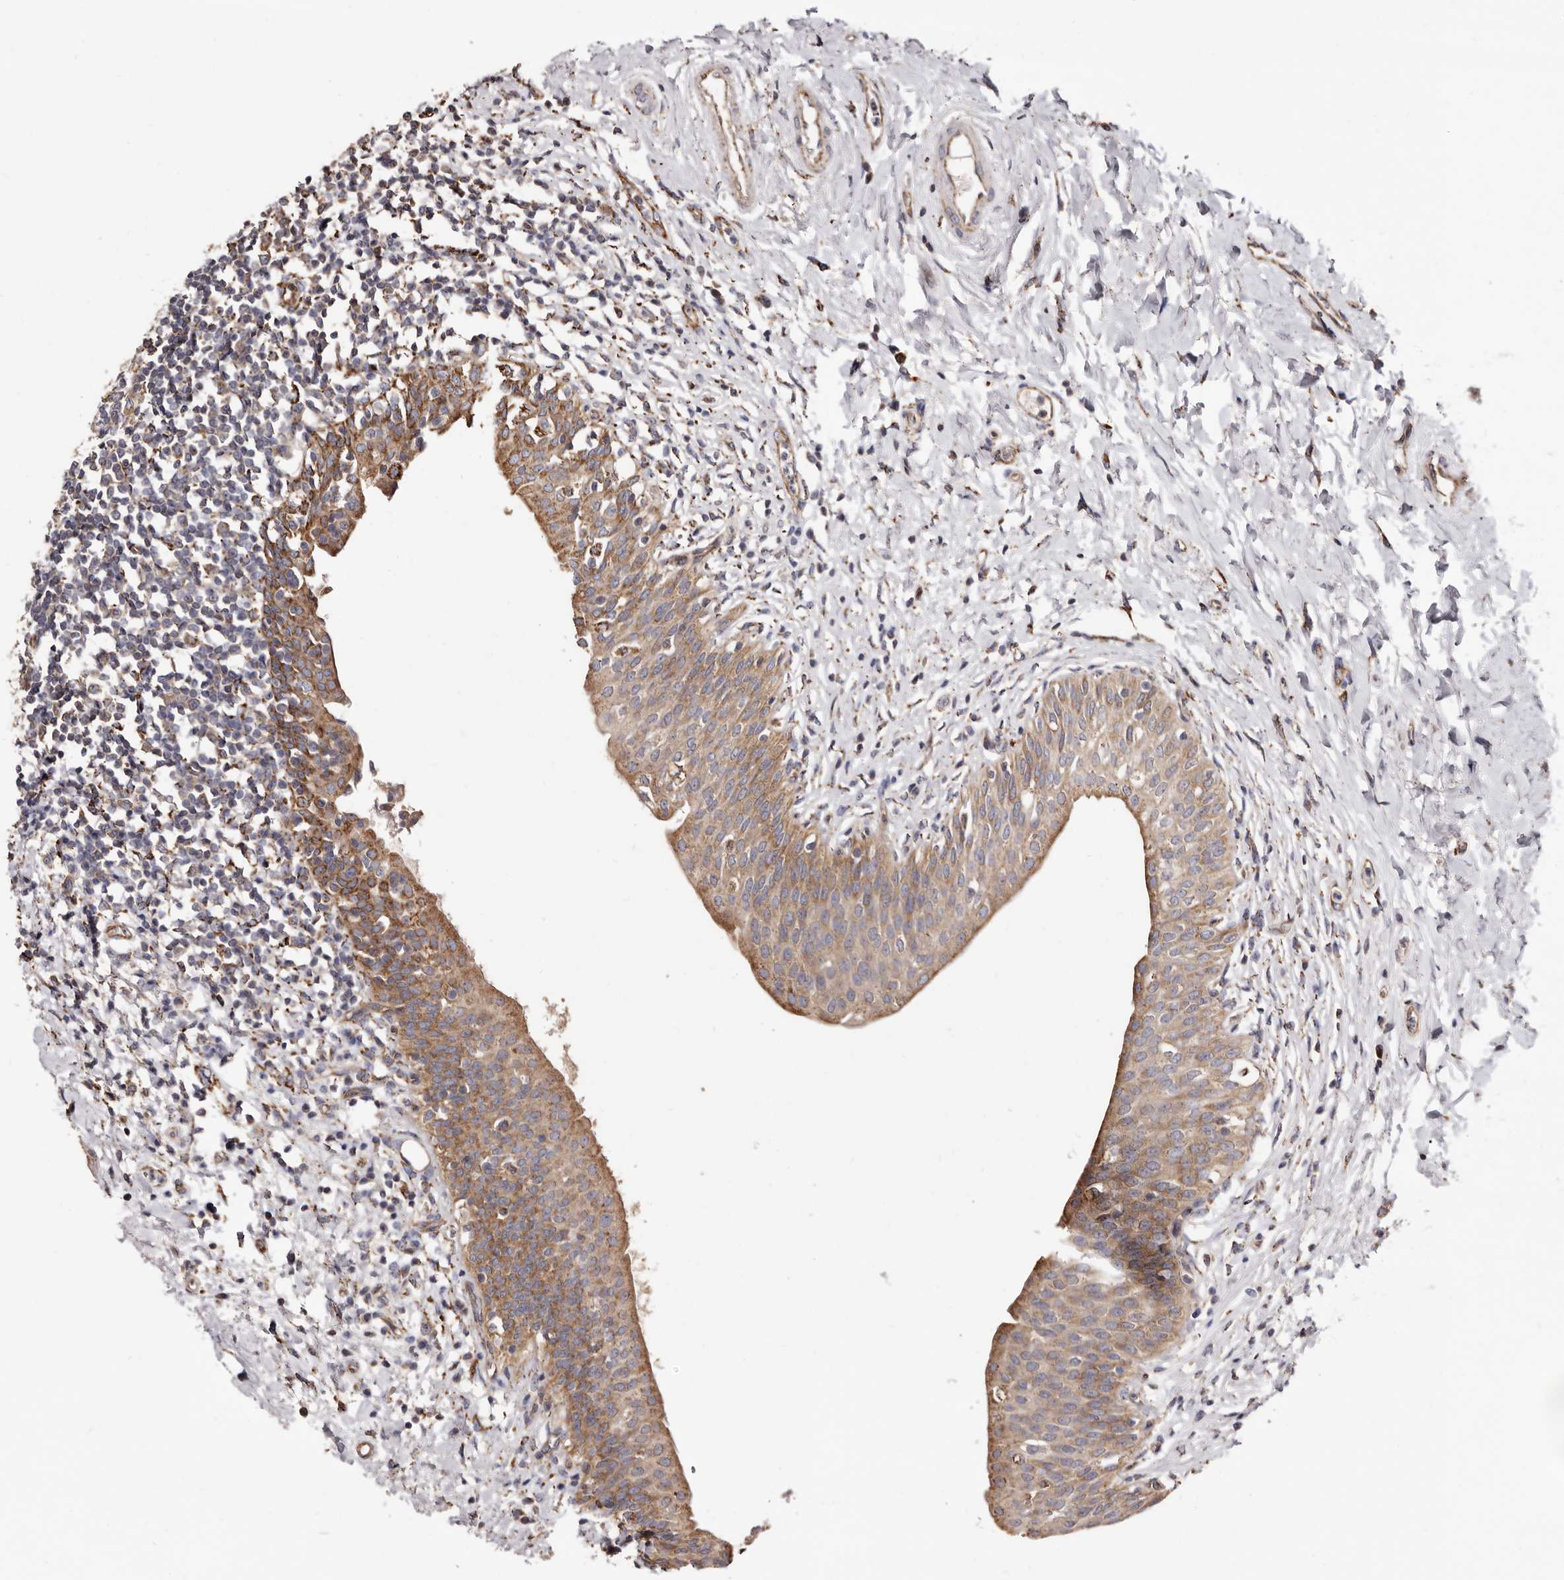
{"staining": {"intensity": "moderate", "quantity": ">75%", "location": "cytoplasmic/membranous"}, "tissue": "urinary bladder", "cell_type": "Urothelial cells", "image_type": "normal", "snomed": [{"axis": "morphology", "description": "Normal tissue, NOS"}, {"axis": "topography", "description": "Urinary bladder"}], "caption": "IHC image of unremarkable human urinary bladder stained for a protein (brown), which exhibits medium levels of moderate cytoplasmic/membranous staining in approximately >75% of urothelial cells.", "gene": "LUZP1", "patient": {"sex": "male", "age": 83}}